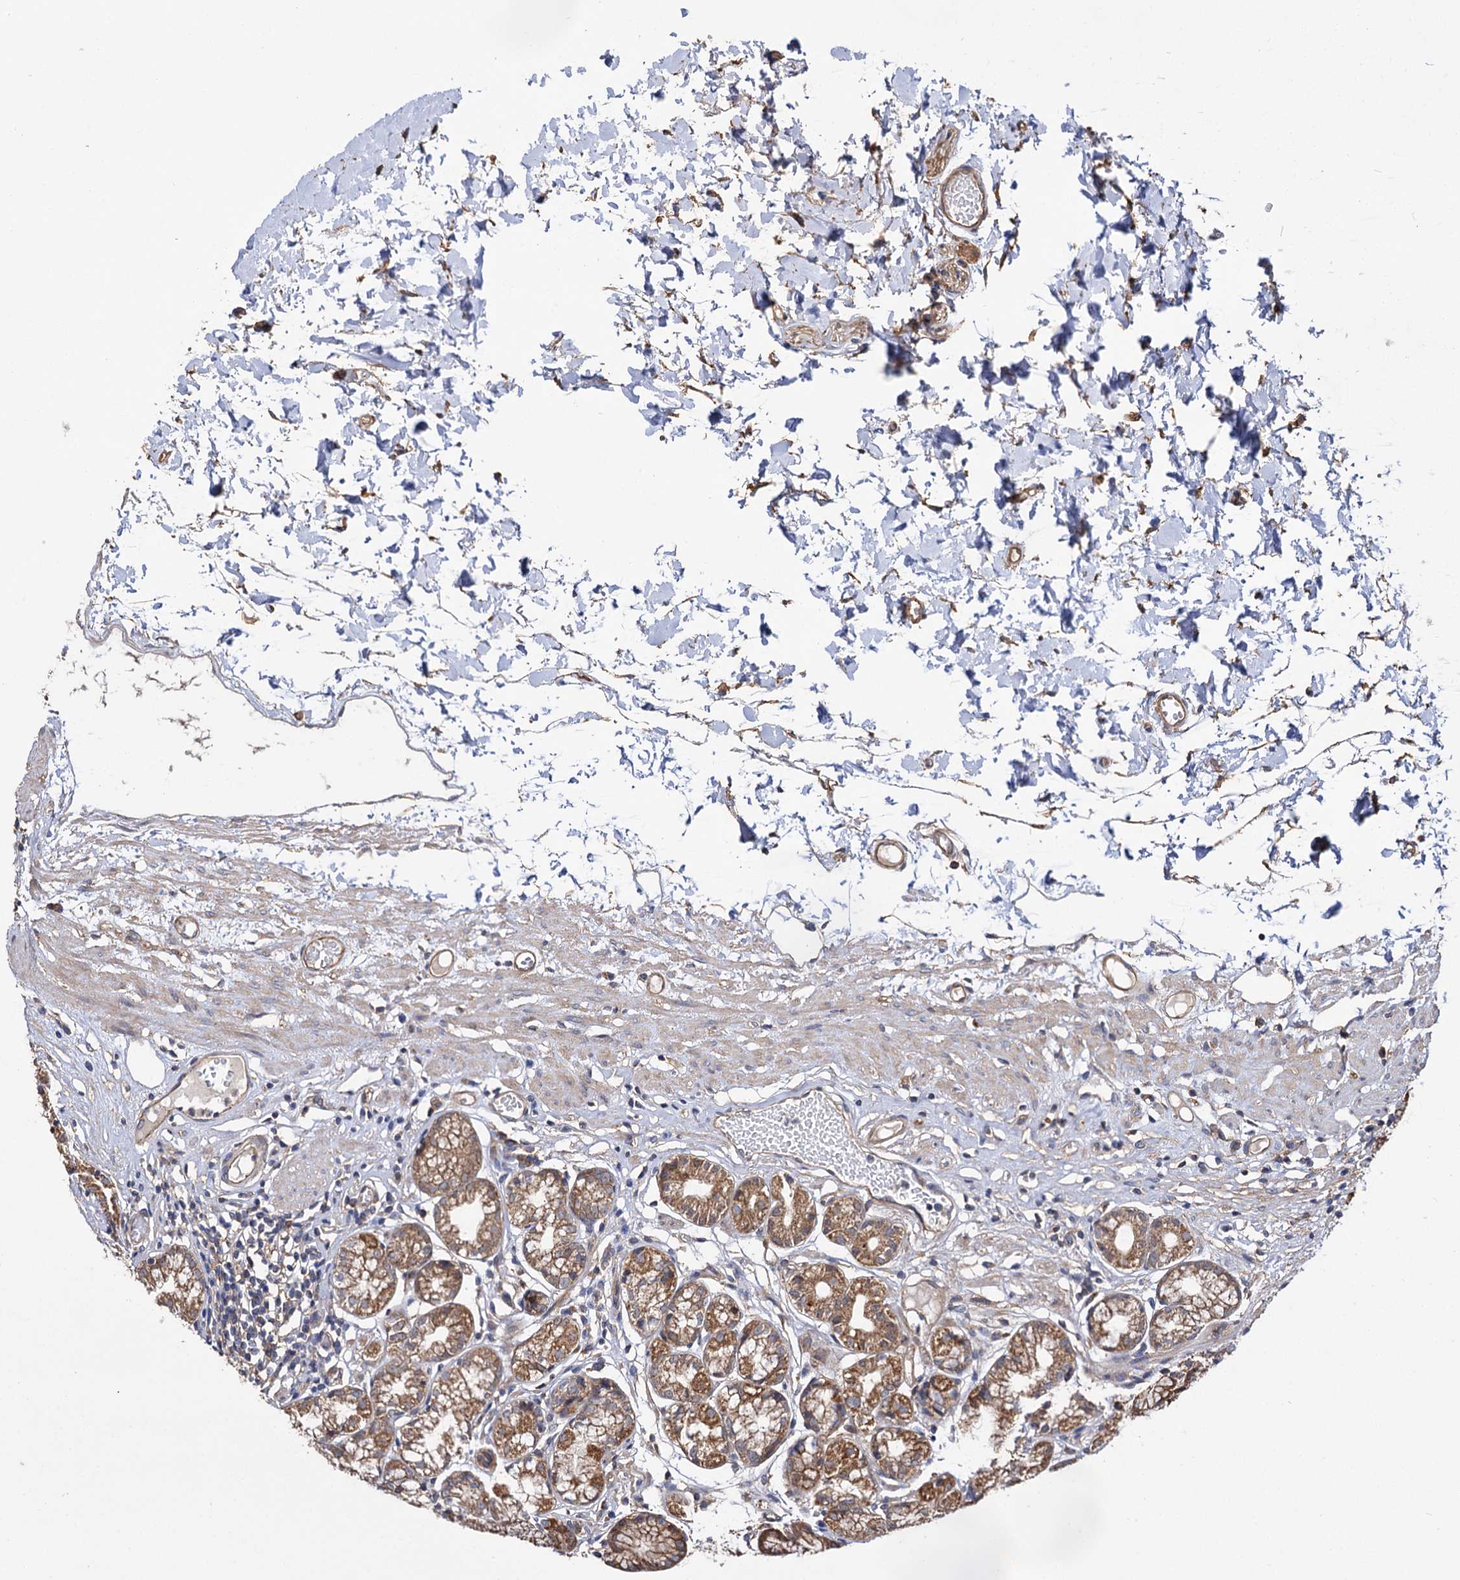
{"staining": {"intensity": "moderate", "quantity": ">75%", "location": "cytoplasmic/membranous"}, "tissue": "stomach", "cell_type": "Glandular cells", "image_type": "normal", "snomed": [{"axis": "morphology", "description": "Normal tissue, NOS"}, {"axis": "topography", "description": "Stomach"}], "caption": "Immunohistochemical staining of normal human stomach demonstrates moderate cytoplasmic/membranous protein positivity in approximately >75% of glandular cells.", "gene": "IDI1", "patient": {"sex": "female", "age": 57}}